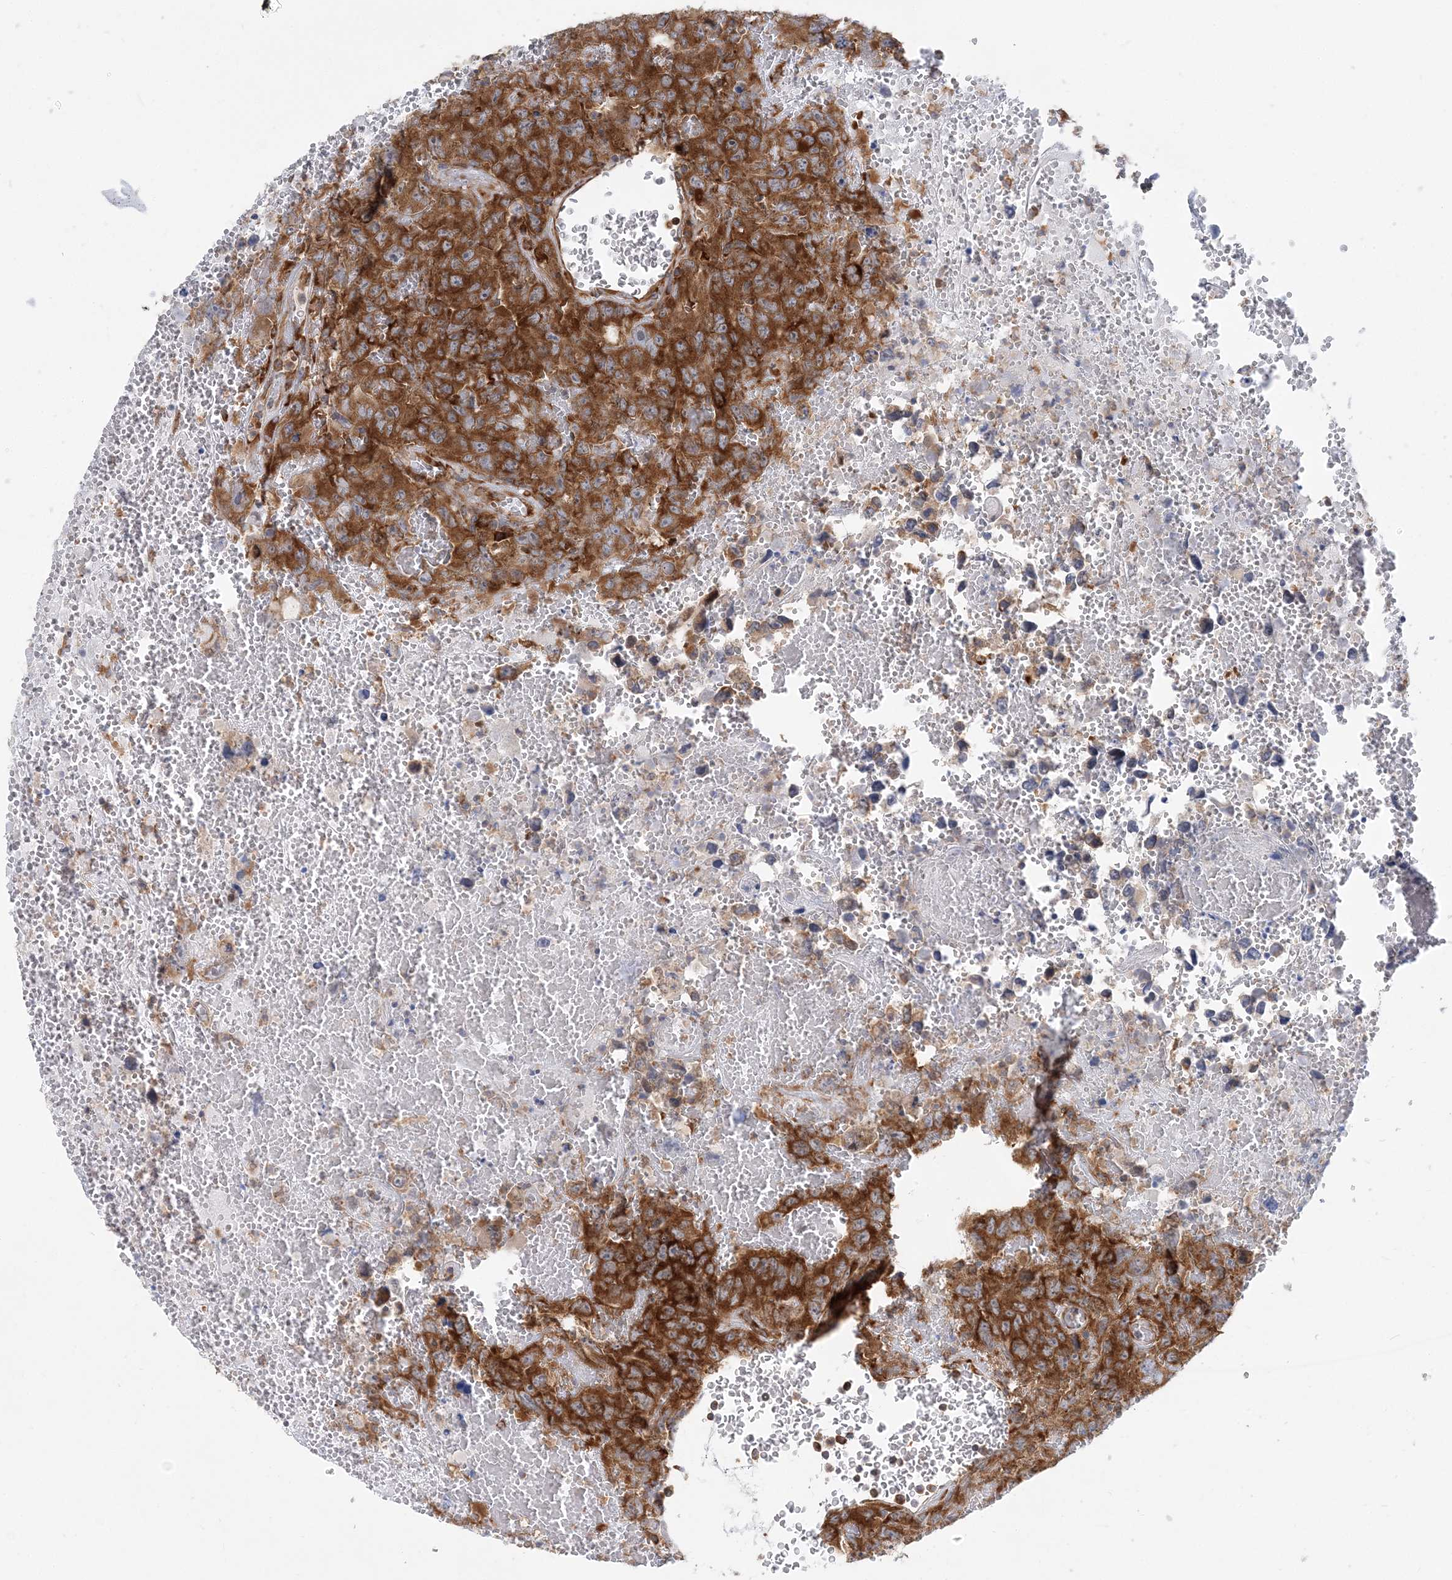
{"staining": {"intensity": "strong", "quantity": ">75%", "location": "cytoplasmic/membranous"}, "tissue": "testis cancer", "cell_type": "Tumor cells", "image_type": "cancer", "snomed": [{"axis": "morphology", "description": "Carcinoma, Embryonal, NOS"}, {"axis": "topography", "description": "Testis"}], "caption": "Immunohistochemical staining of testis embryonal carcinoma shows high levels of strong cytoplasmic/membranous staining in approximately >75% of tumor cells.", "gene": "LARP4B", "patient": {"sex": "male", "age": 45}}